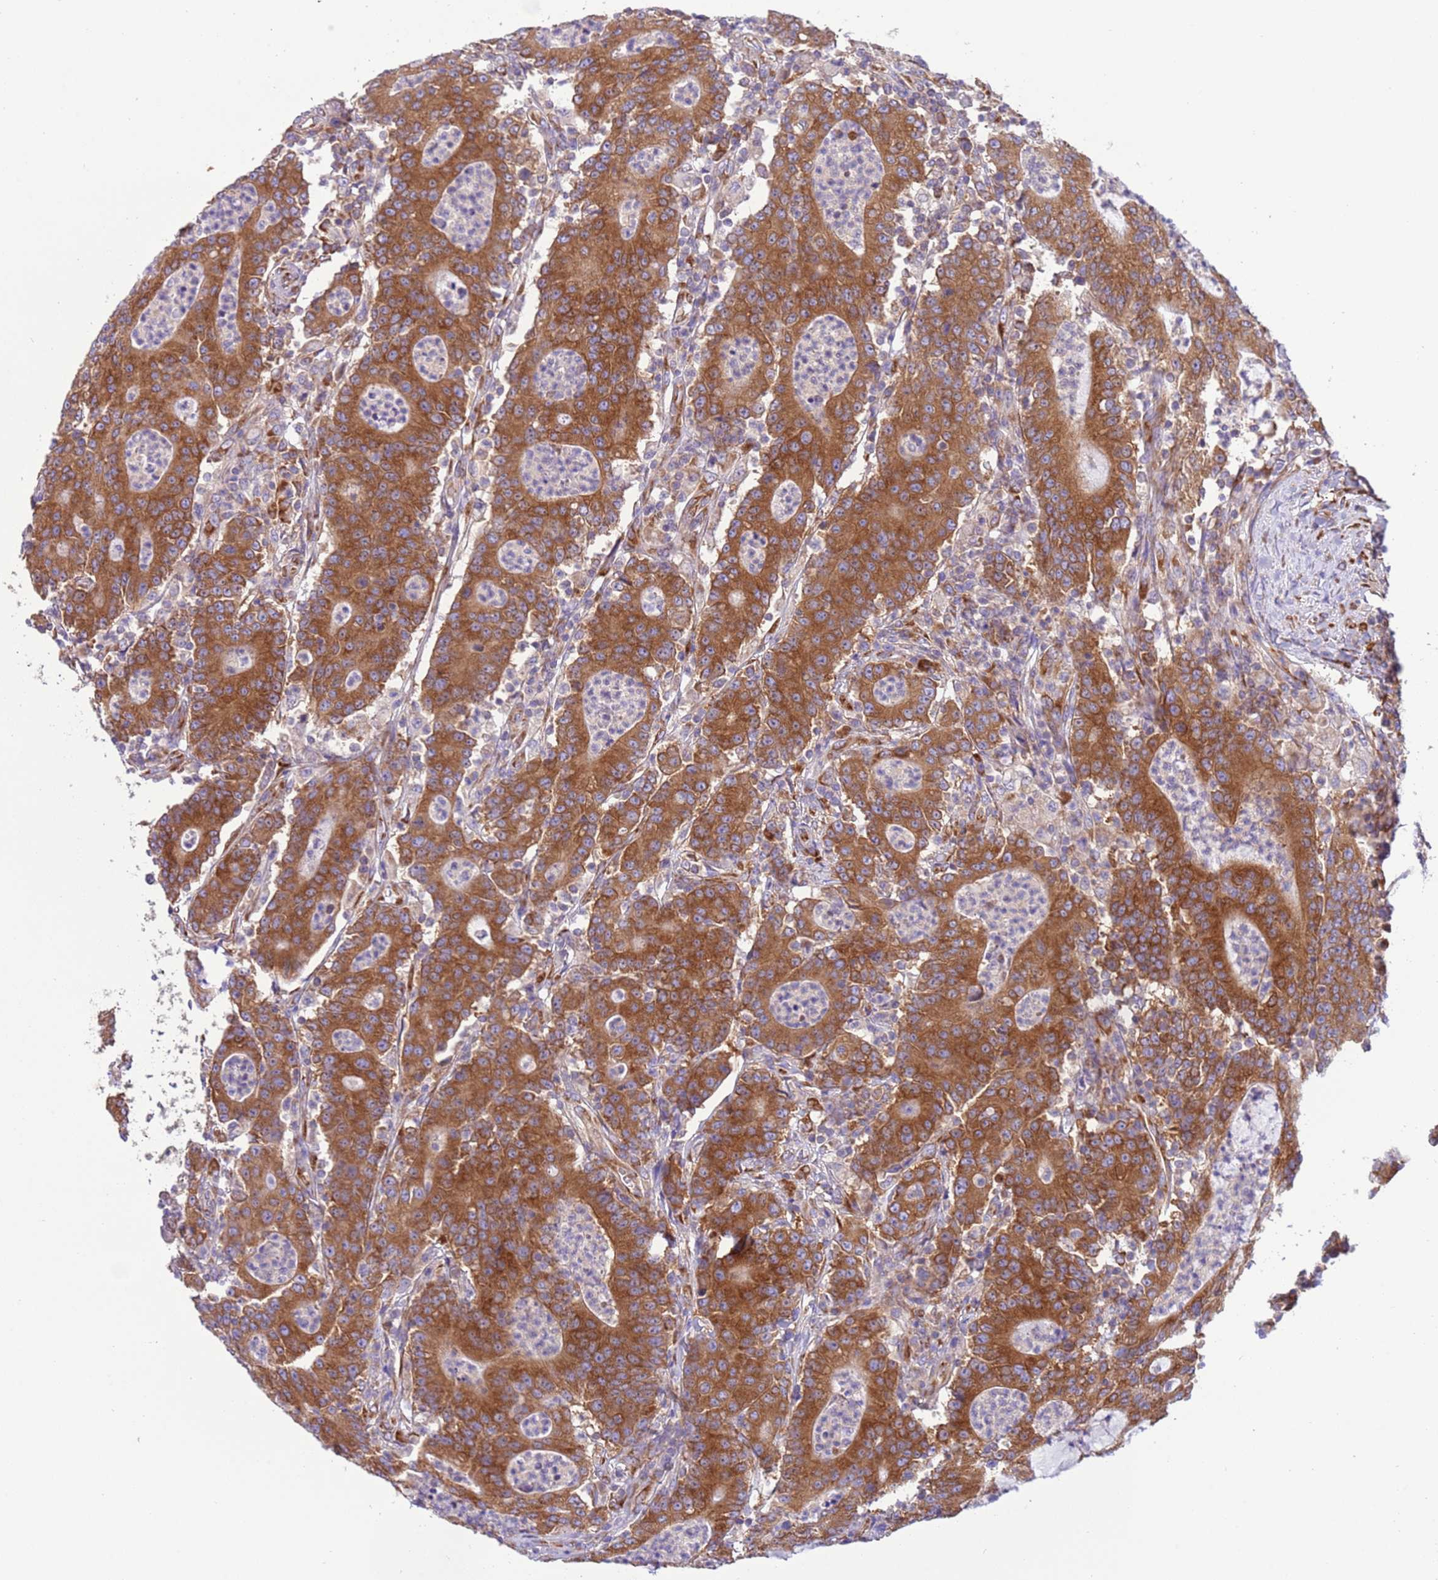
{"staining": {"intensity": "strong", "quantity": ">75%", "location": "cytoplasmic/membranous"}, "tissue": "colorectal cancer", "cell_type": "Tumor cells", "image_type": "cancer", "snomed": [{"axis": "morphology", "description": "Adenocarcinoma, NOS"}, {"axis": "topography", "description": "Colon"}], "caption": "Human adenocarcinoma (colorectal) stained for a protein (brown) displays strong cytoplasmic/membranous positive positivity in about >75% of tumor cells.", "gene": "VARS1", "patient": {"sex": "male", "age": 83}}